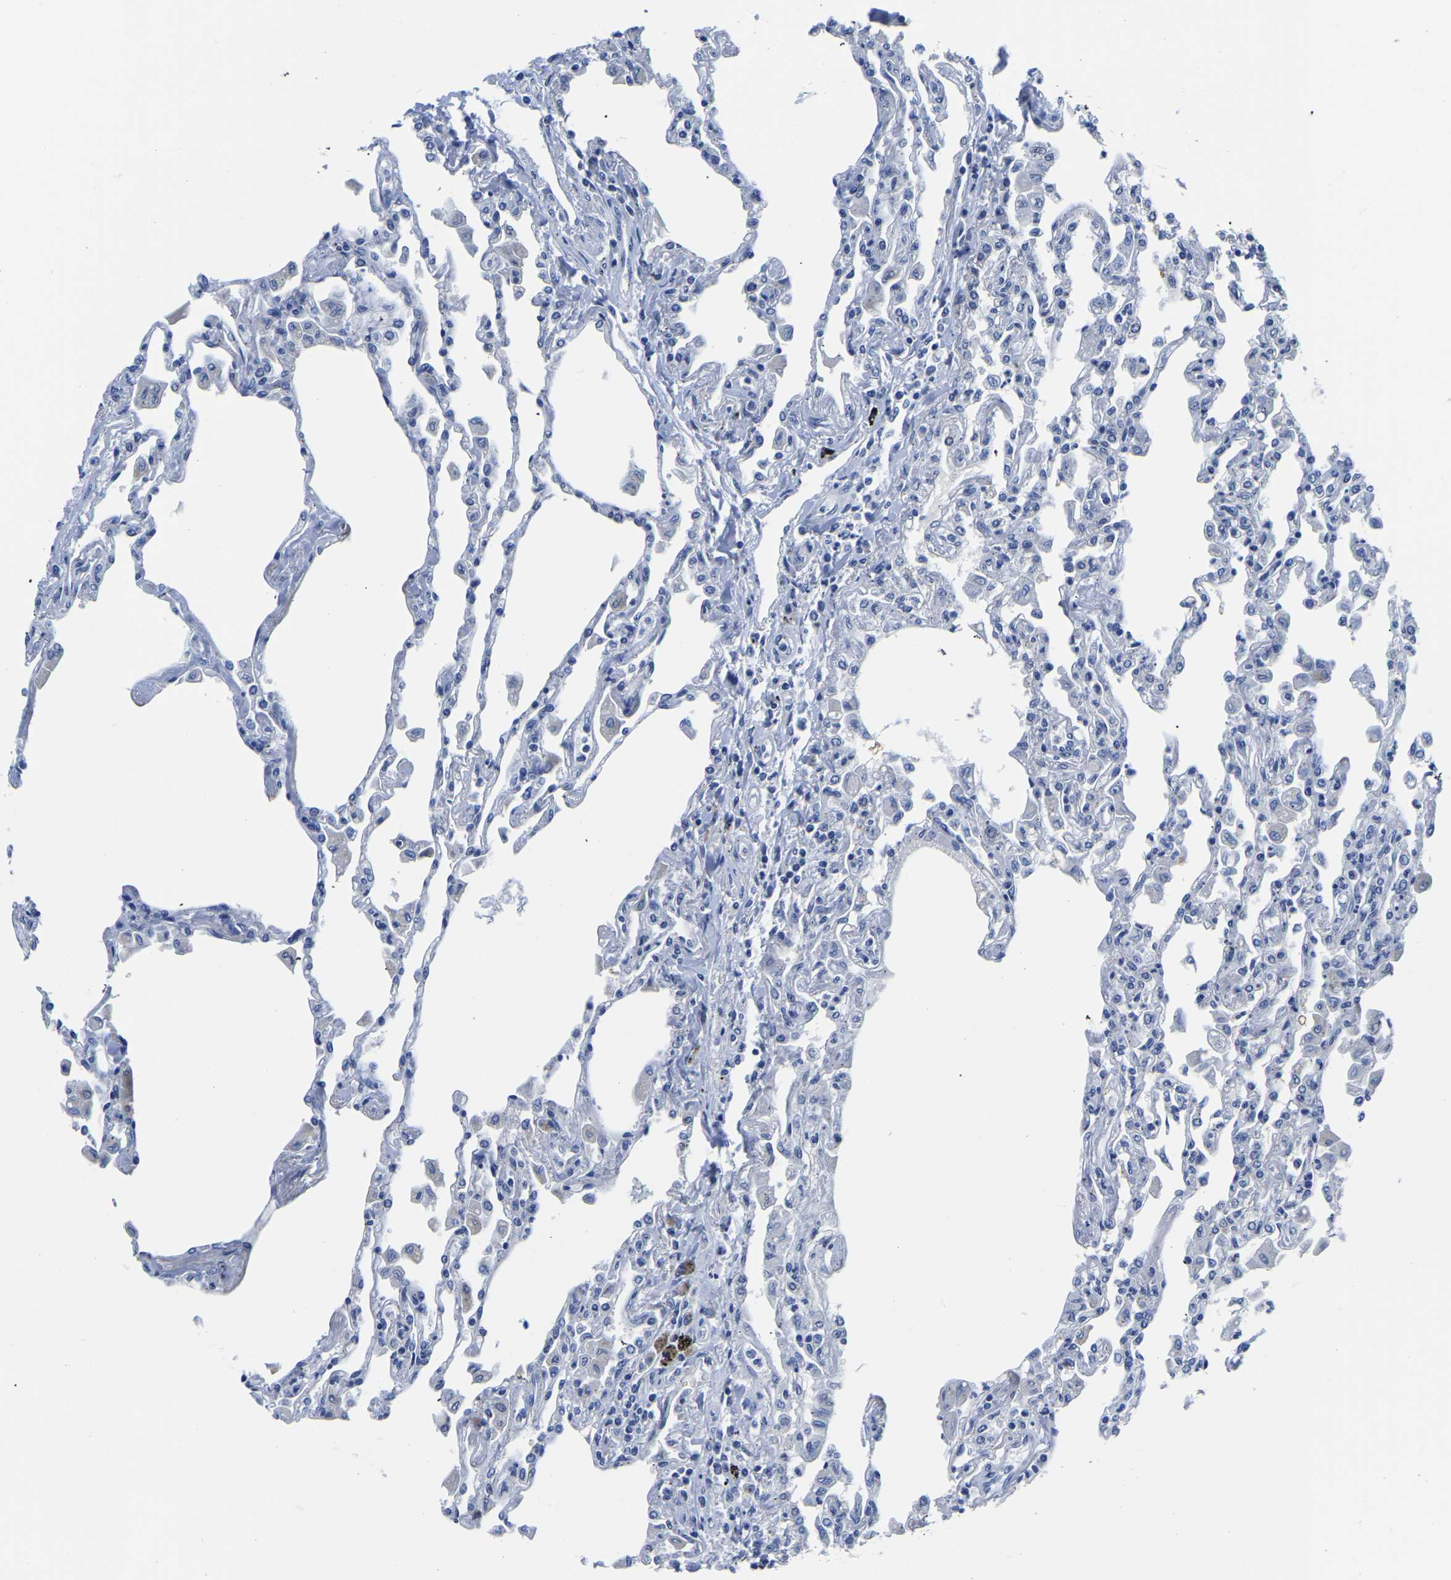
{"staining": {"intensity": "weak", "quantity": "<25%", "location": "cytoplasmic/membranous"}, "tissue": "lung", "cell_type": "Alveolar cells", "image_type": "normal", "snomed": [{"axis": "morphology", "description": "Normal tissue, NOS"}, {"axis": "topography", "description": "Bronchus"}, {"axis": "topography", "description": "Lung"}], "caption": "Immunohistochemical staining of normal human lung shows no significant expression in alveolar cells.", "gene": "TFG", "patient": {"sex": "female", "age": 49}}